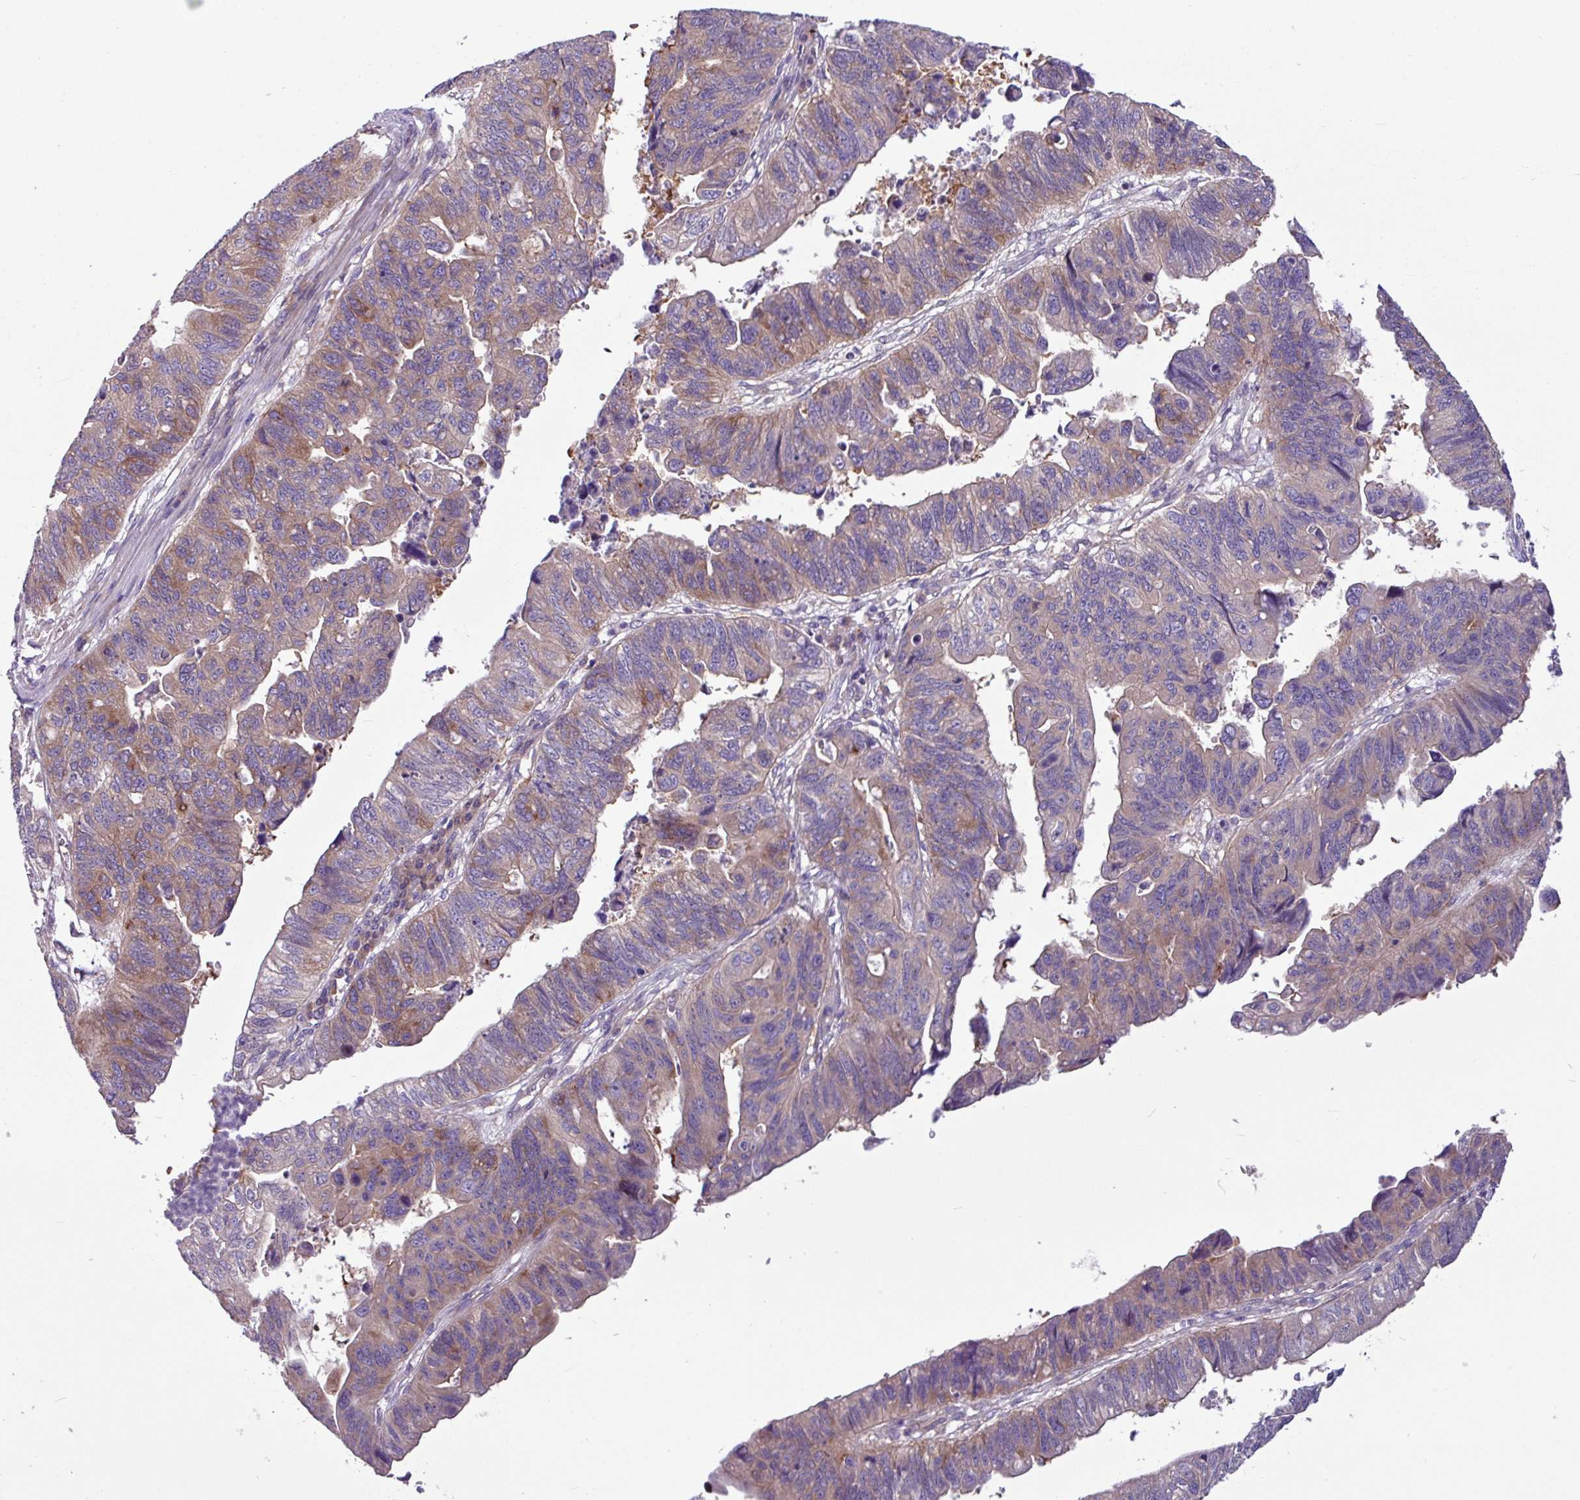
{"staining": {"intensity": "moderate", "quantity": ">75%", "location": "cytoplasmic/membranous"}, "tissue": "stomach cancer", "cell_type": "Tumor cells", "image_type": "cancer", "snomed": [{"axis": "morphology", "description": "Adenocarcinoma, NOS"}, {"axis": "topography", "description": "Stomach"}], "caption": "IHC (DAB (3,3'-diaminobenzidine)) staining of stomach cancer shows moderate cytoplasmic/membranous protein staining in approximately >75% of tumor cells.", "gene": "MROH2A", "patient": {"sex": "male", "age": 59}}